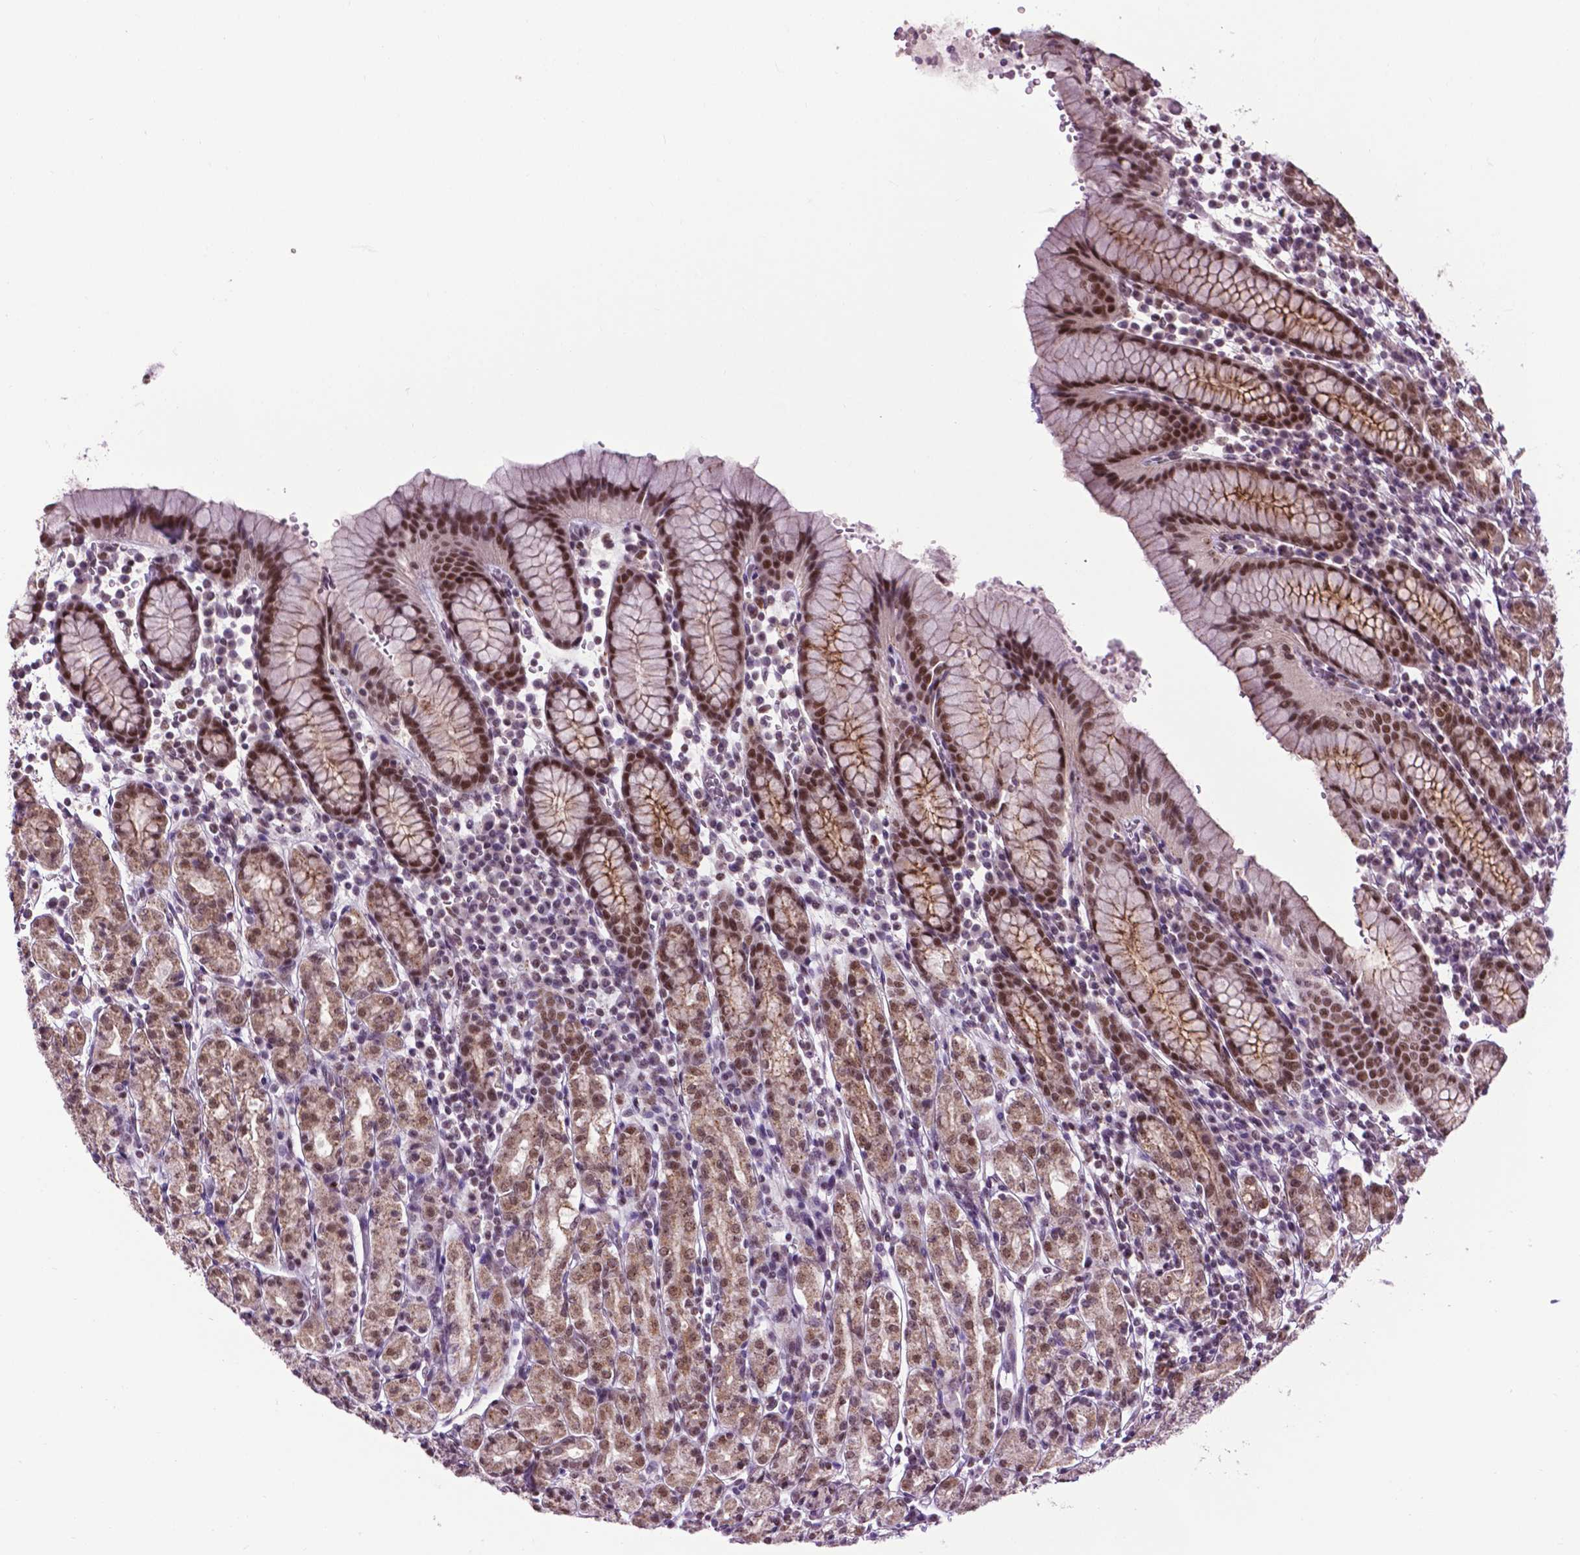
{"staining": {"intensity": "moderate", "quantity": ">75%", "location": "cytoplasmic/membranous,nuclear"}, "tissue": "stomach", "cell_type": "Glandular cells", "image_type": "normal", "snomed": [{"axis": "morphology", "description": "Normal tissue, NOS"}, {"axis": "topography", "description": "Stomach, upper"}, {"axis": "topography", "description": "Stomach"}], "caption": "Immunohistochemical staining of benign human stomach reveals medium levels of moderate cytoplasmic/membranous,nuclear staining in approximately >75% of glandular cells.", "gene": "EAF1", "patient": {"sex": "male", "age": 62}}